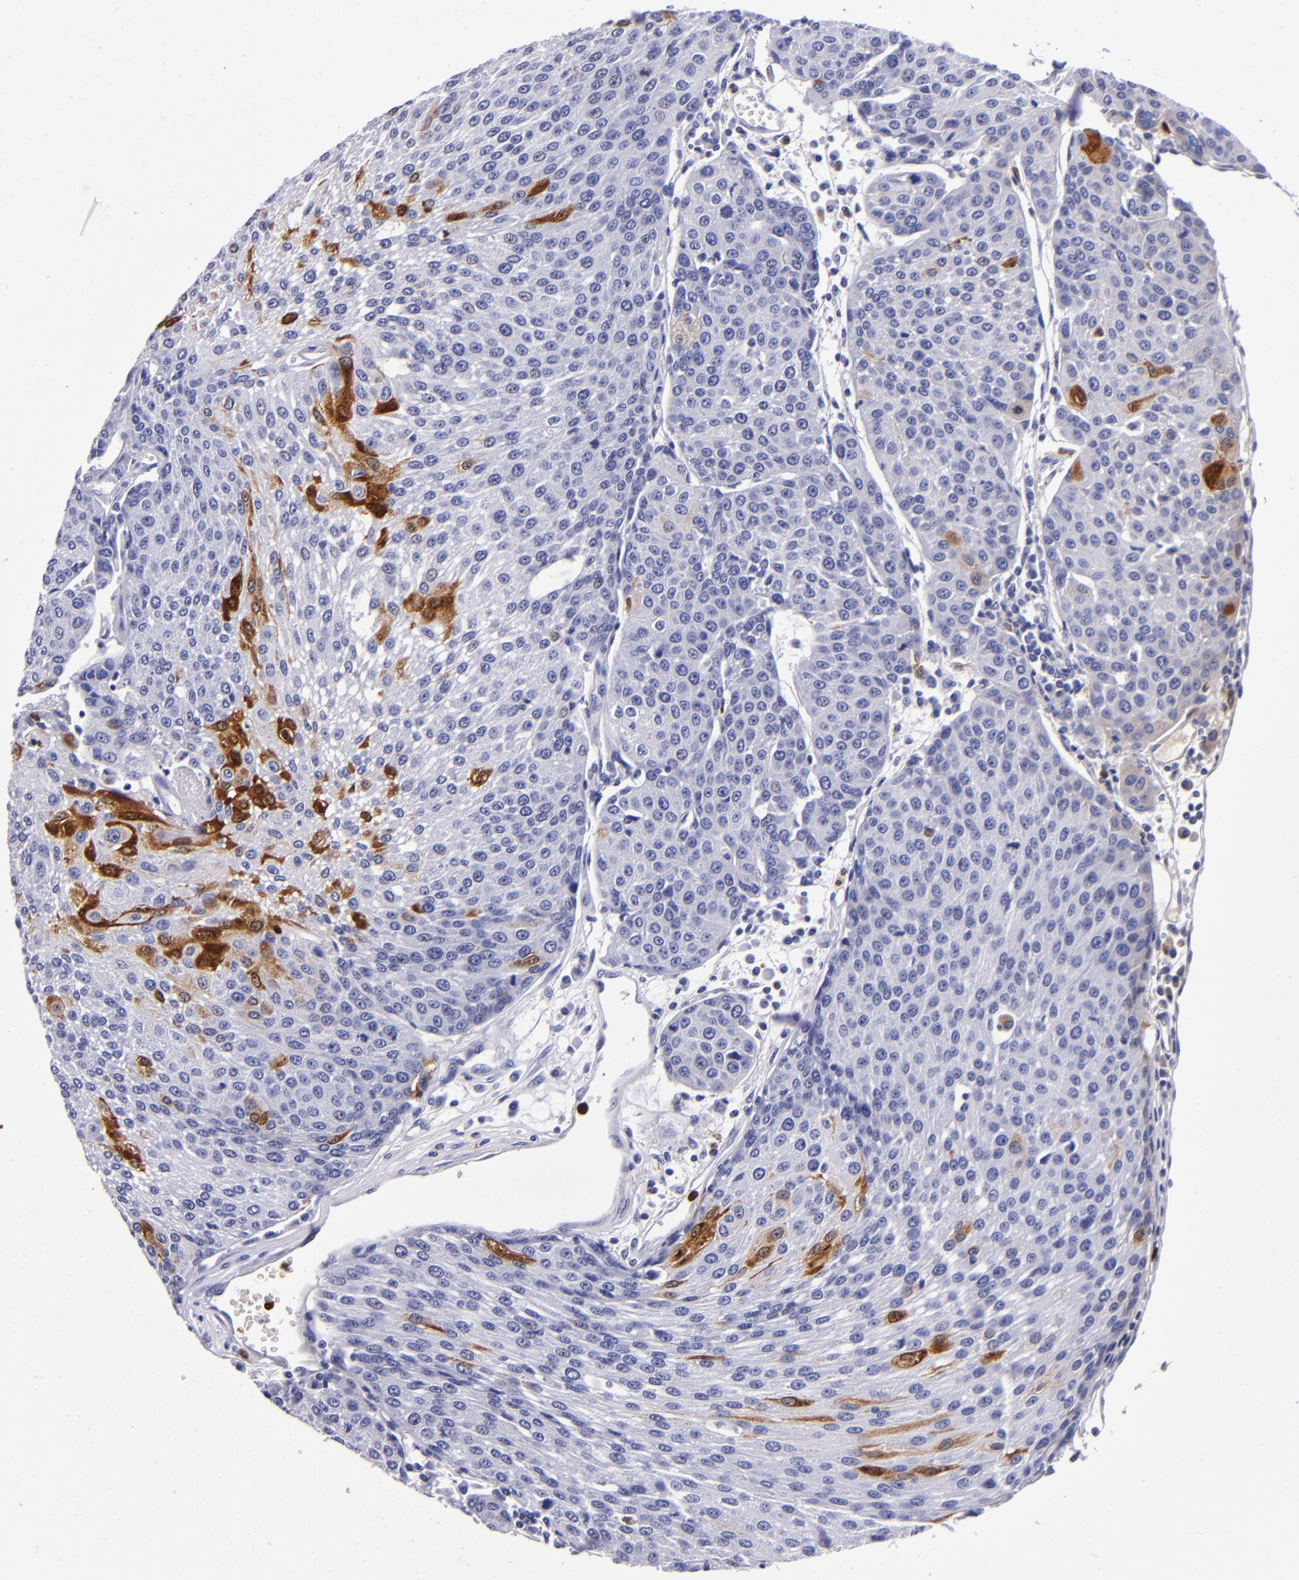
{"staining": {"intensity": "strong", "quantity": "<25%", "location": "cytoplasmic/membranous,nuclear"}, "tissue": "urothelial cancer", "cell_type": "Tumor cells", "image_type": "cancer", "snomed": [{"axis": "morphology", "description": "Urothelial carcinoma, High grade"}, {"axis": "topography", "description": "Urinary bladder"}], "caption": "Urothelial carcinoma (high-grade) stained with immunohistochemistry (IHC) shows strong cytoplasmic/membranous and nuclear expression in about <25% of tumor cells.", "gene": "S100A8", "patient": {"sex": "female", "age": 85}}